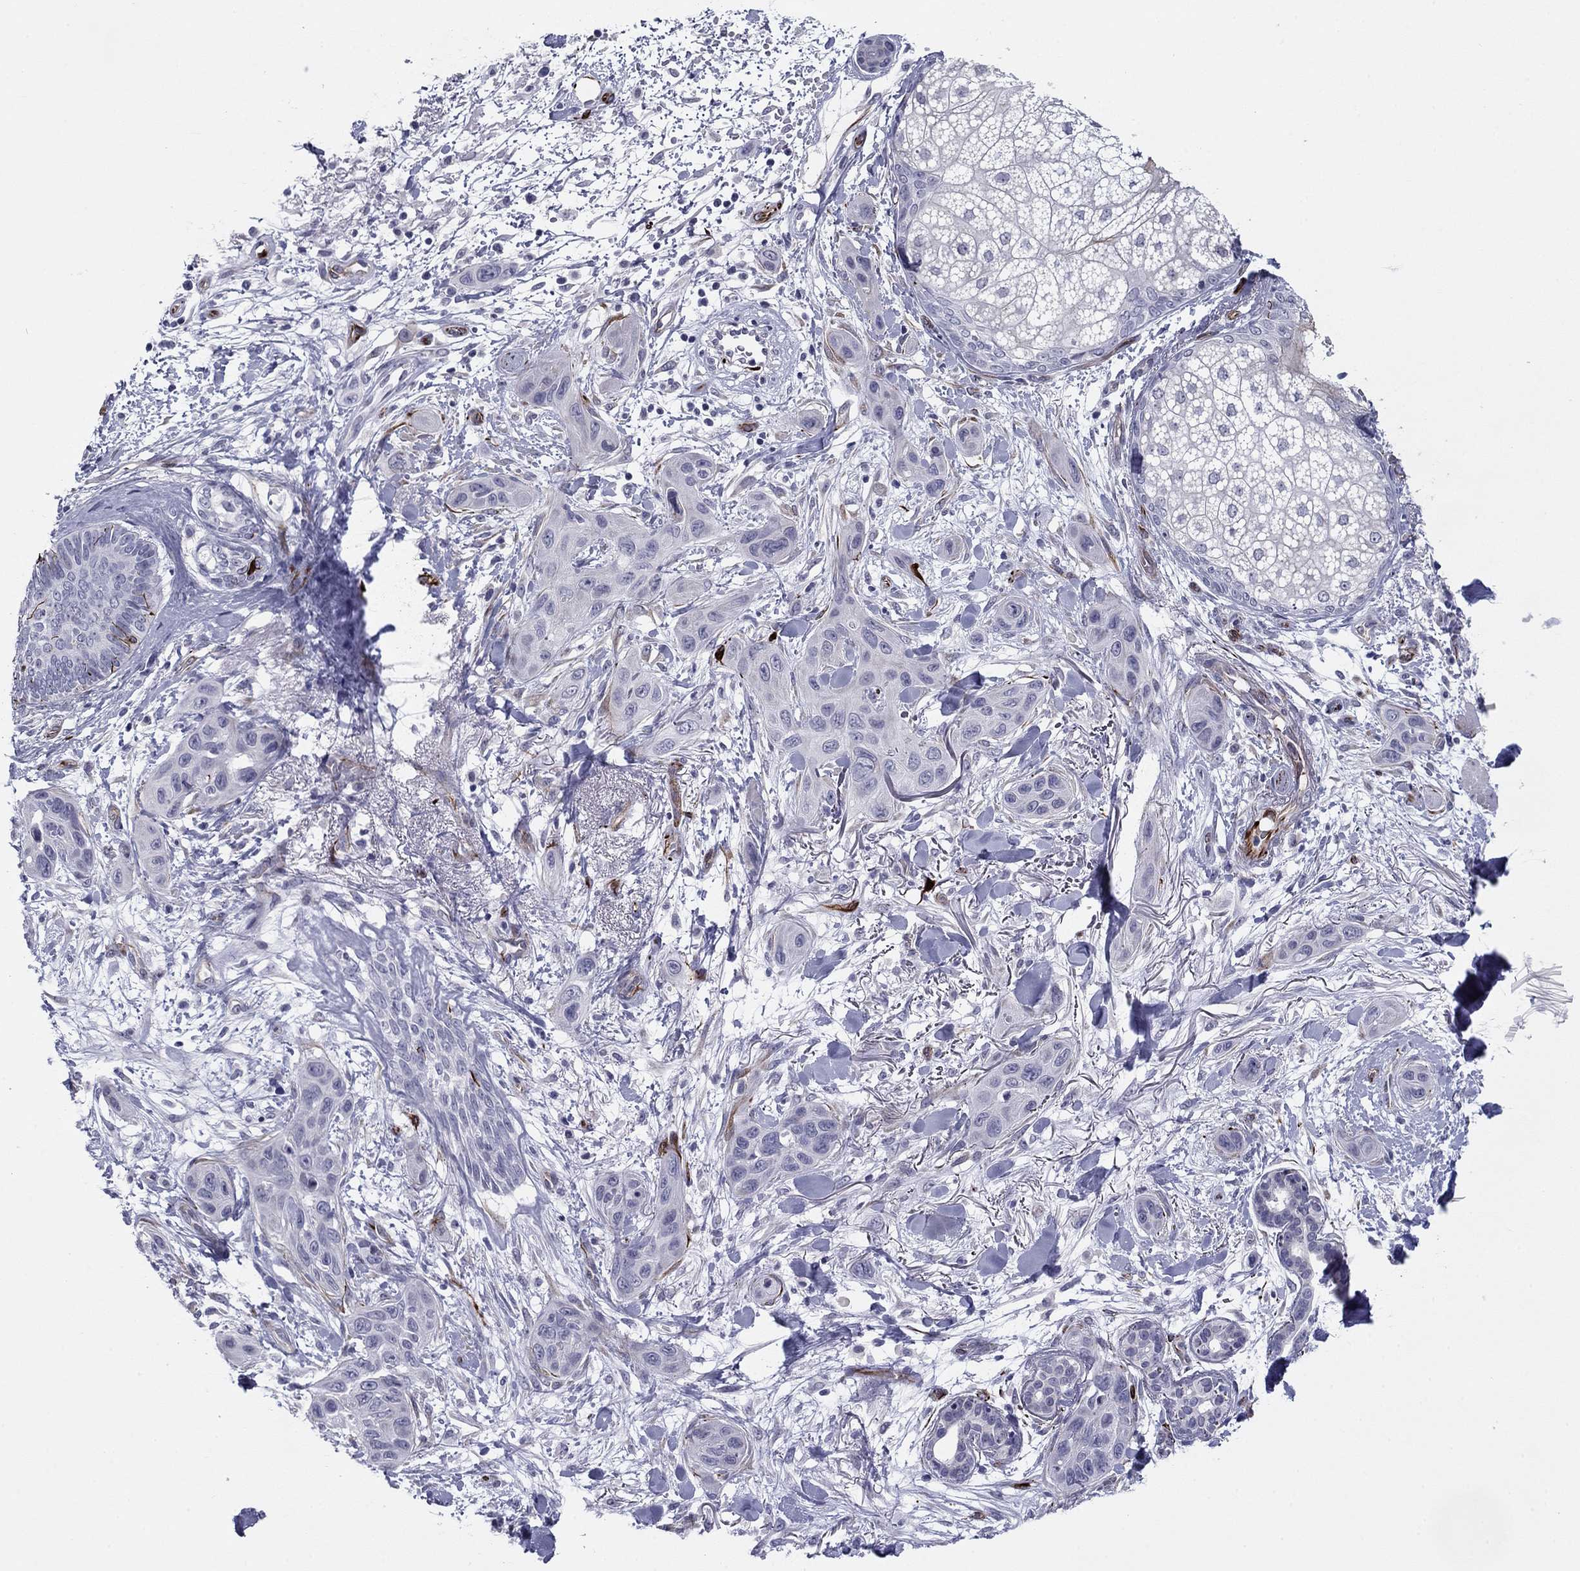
{"staining": {"intensity": "negative", "quantity": "none", "location": "none"}, "tissue": "skin cancer", "cell_type": "Tumor cells", "image_type": "cancer", "snomed": [{"axis": "morphology", "description": "Squamous cell carcinoma, NOS"}, {"axis": "topography", "description": "Skin"}], "caption": "A high-resolution histopathology image shows immunohistochemistry staining of skin cancer (squamous cell carcinoma), which shows no significant expression in tumor cells.", "gene": "ANKS4B", "patient": {"sex": "male", "age": 78}}